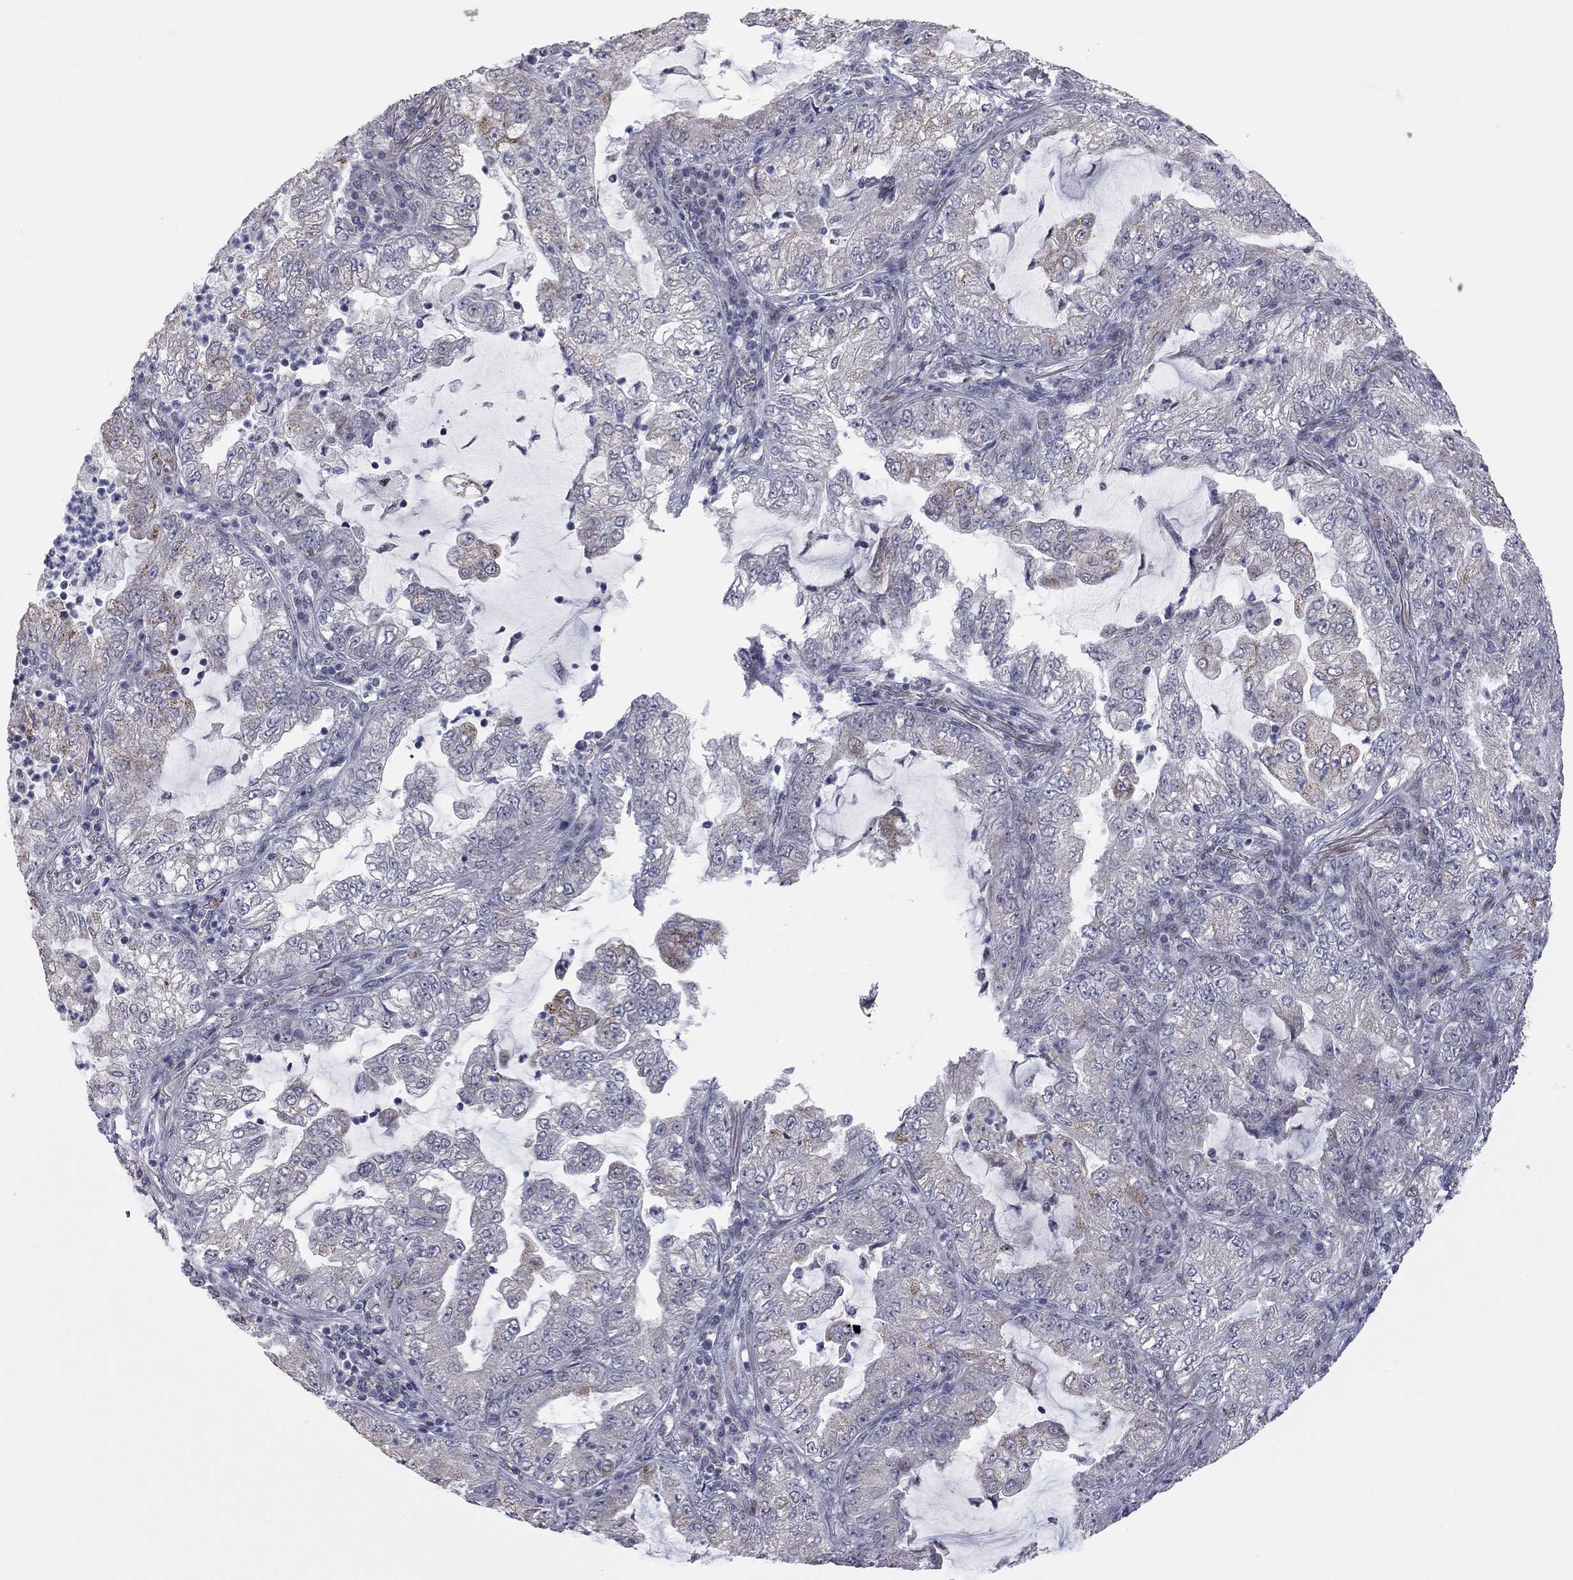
{"staining": {"intensity": "strong", "quantity": "25%-75%", "location": "cytoplasmic/membranous"}, "tissue": "lung cancer", "cell_type": "Tumor cells", "image_type": "cancer", "snomed": [{"axis": "morphology", "description": "Adenocarcinoma, NOS"}, {"axis": "topography", "description": "Lung"}], "caption": "A high amount of strong cytoplasmic/membranous staining is appreciated in about 25%-75% of tumor cells in adenocarcinoma (lung) tissue.", "gene": "MC3R", "patient": {"sex": "female", "age": 73}}